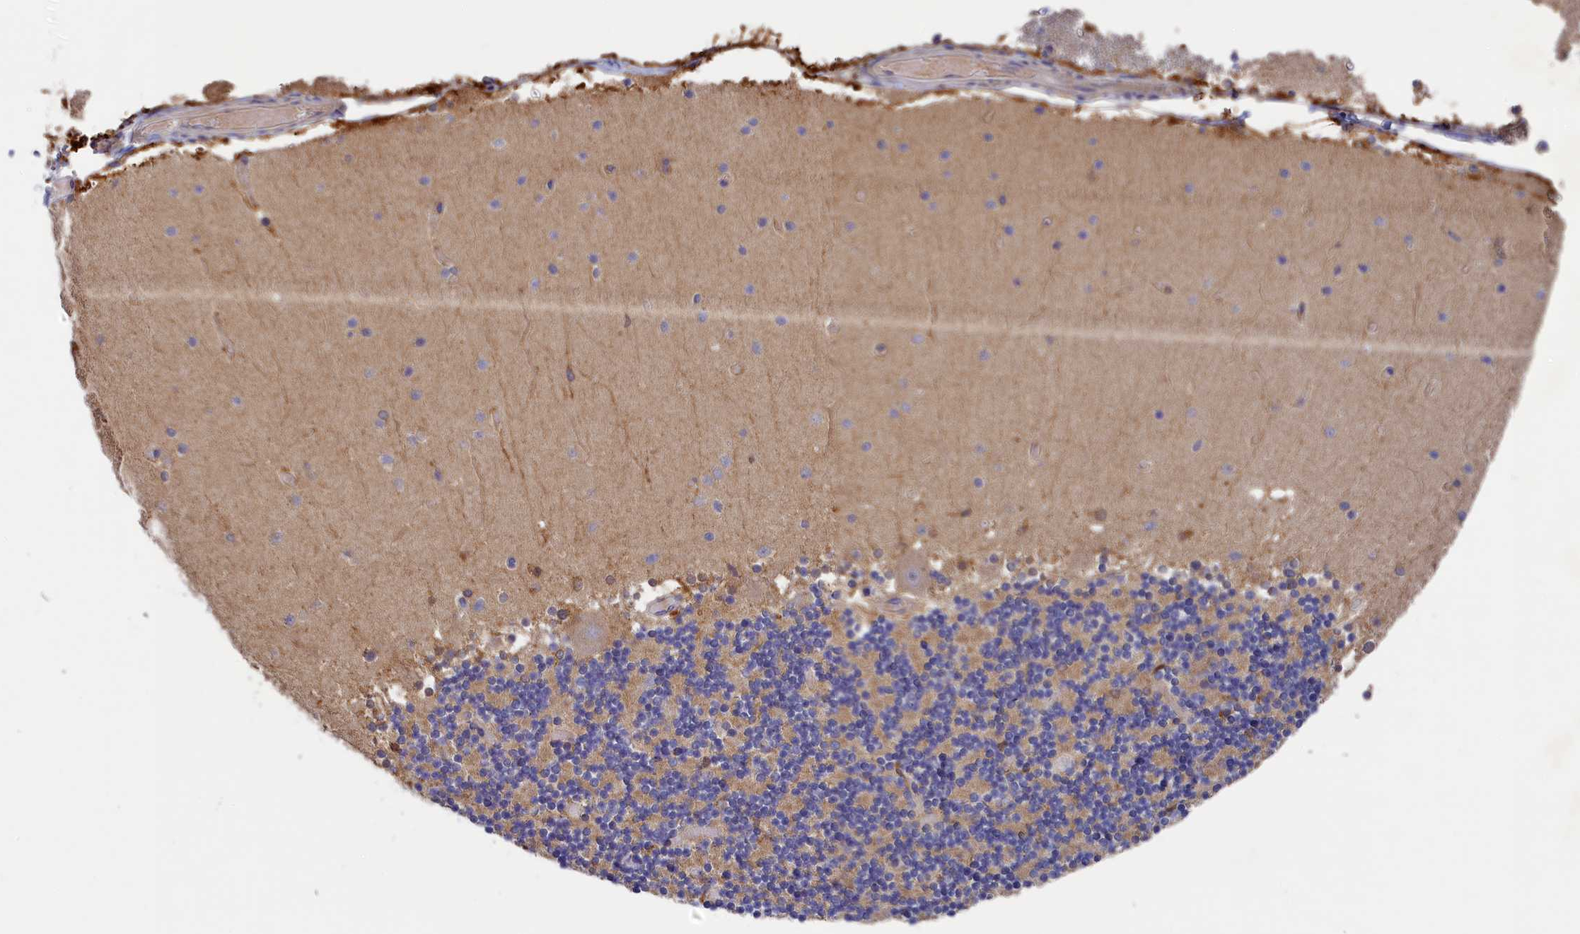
{"staining": {"intensity": "weak", "quantity": "<25%", "location": "cytoplasmic/membranous"}, "tissue": "cerebellum", "cell_type": "Cells in granular layer", "image_type": "normal", "snomed": [{"axis": "morphology", "description": "Normal tissue, NOS"}, {"axis": "topography", "description": "Cerebellum"}], "caption": "An IHC micrograph of unremarkable cerebellum is shown. There is no staining in cells in granular layer of cerebellum. Nuclei are stained in blue.", "gene": "SEC31B", "patient": {"sex": "female", "age": 28}}